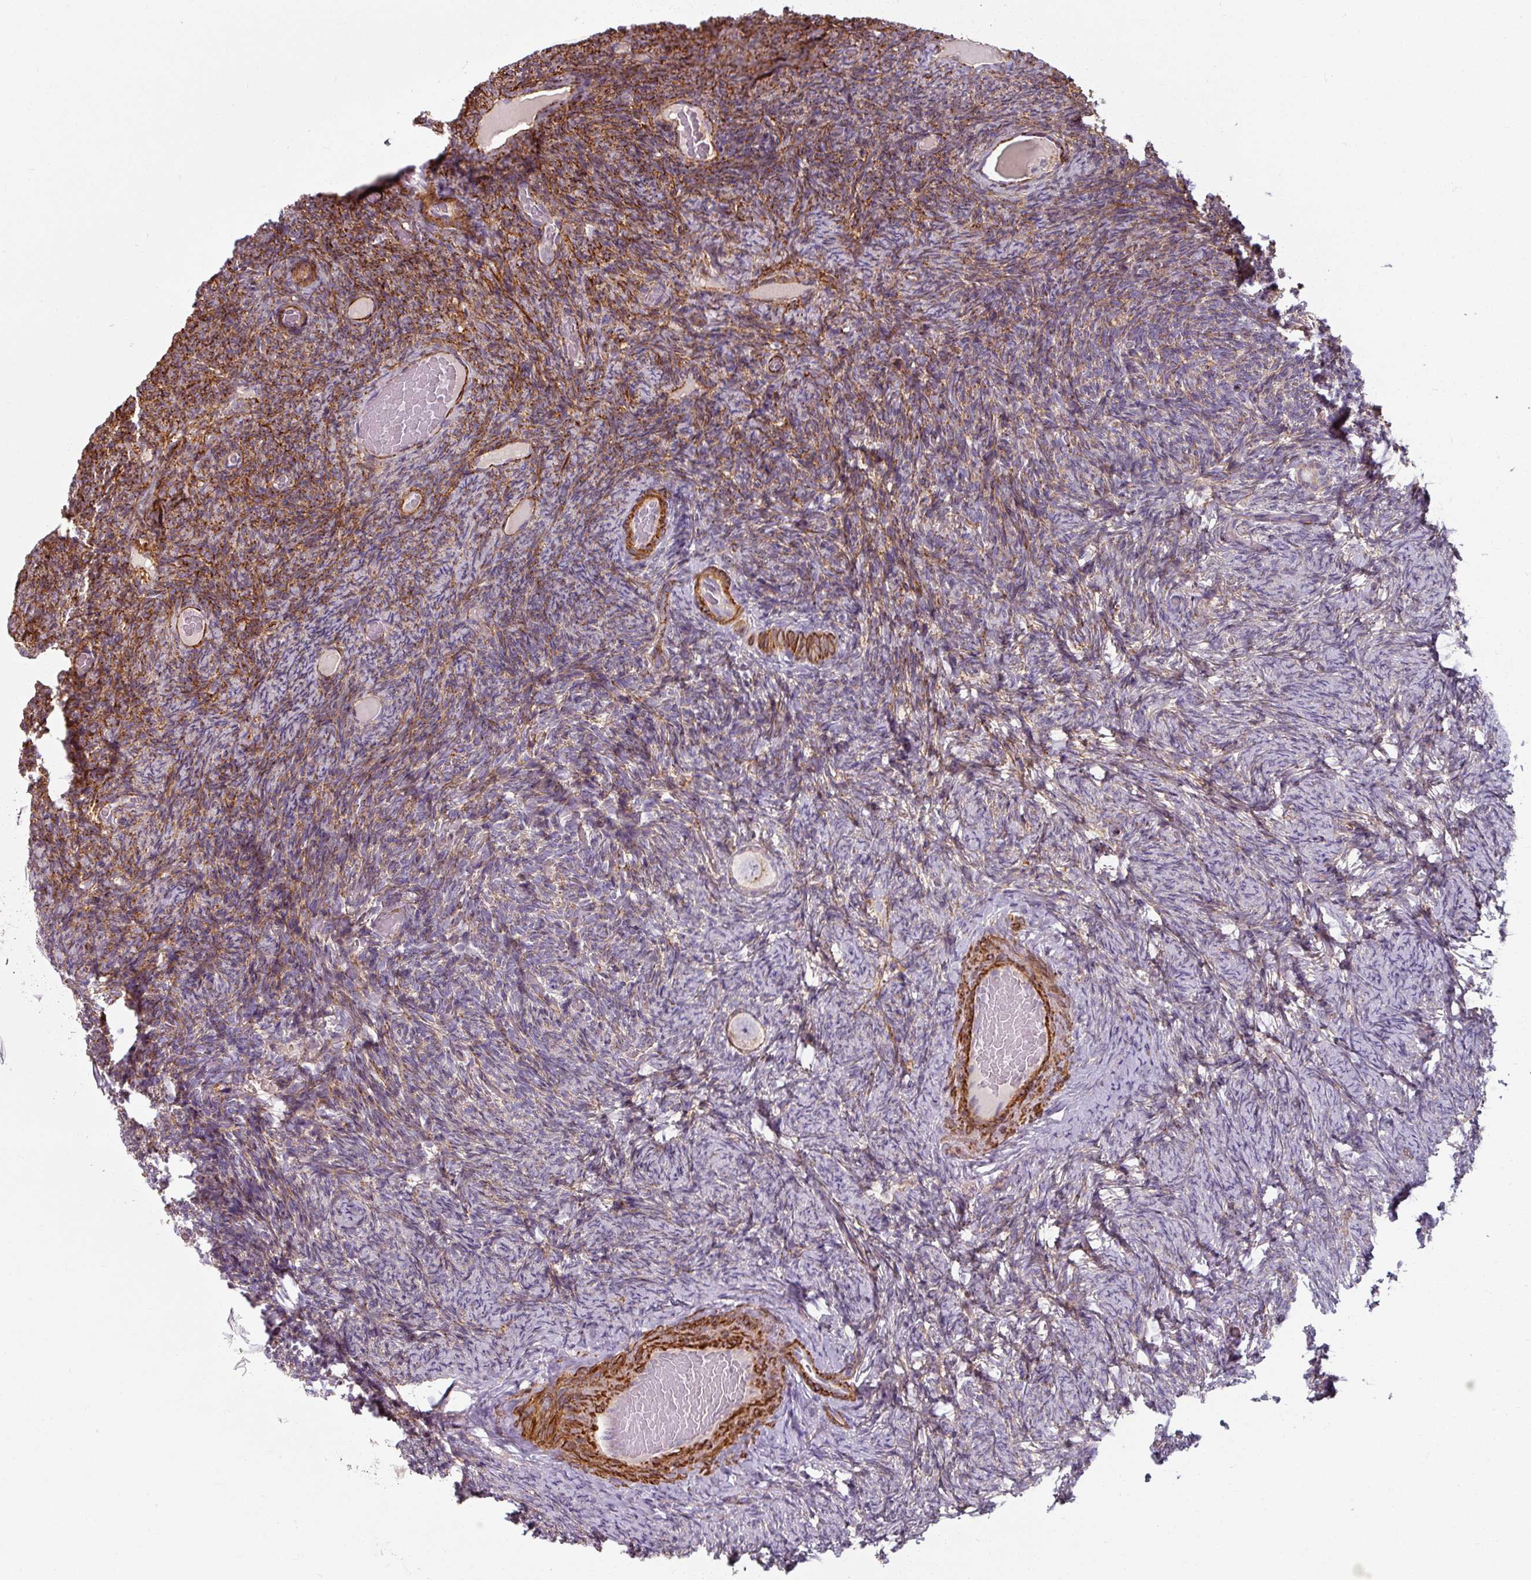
{"staining": {"intensity": "weak", "quantity": "<25%", "location": "cytoplasmic/membranous"}, "tissue": "ovary", "cell_type": "Follicle cells", "image_type": "normal", "snomed": [{"axis": "morphology", "description": "Normal tissue, NOS"}, {"axis": "topography", "description": "Ovary"}], "caption": "Follicle cells are negative for protein expression in normal human ovary. (Immunohistochemistry (ihc), brightfield microscopy, high magnification).", "gene": "MRPS5", "patient": {"sex": "female", "age": 34}}